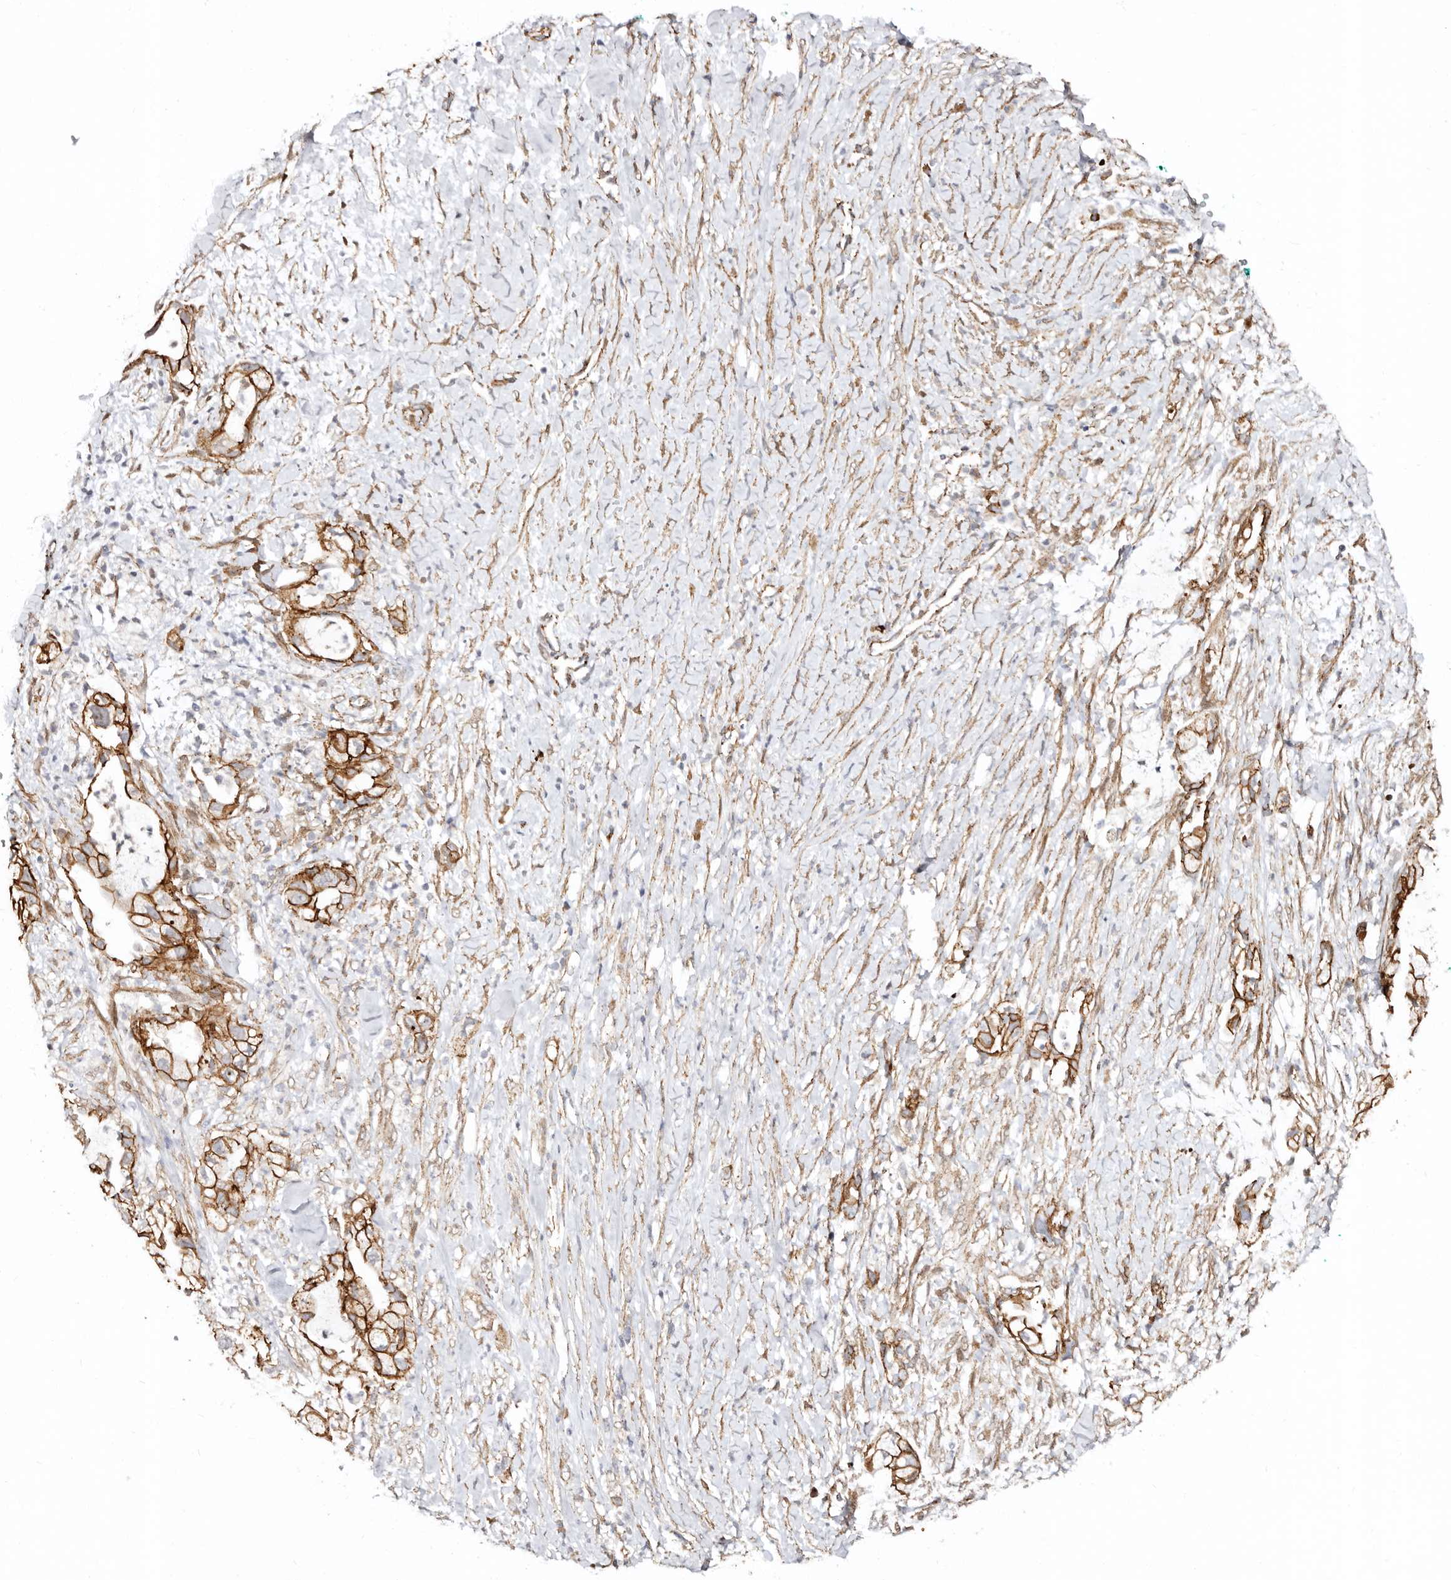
{"staining": {"intensity": "strong", "quantity": ">75%", "location": "cytoplasmic/membranous"}, "tissue": "pancreatic cancer", "cell_type": "Tumor cells", "image_type": "cancer", "snomed": [{"axis": "morphology", "description": "Adenocarcinoma, NOS"}, {"axis": "topography", "description": "Pancreas"}], "caption": "Human pancreatic adenocarcinoma stained with a protein marker demonstrates strong staining in tumor cells.", "gene": "CTNNB1", "patient": {"sex": "male", "age": 53}}